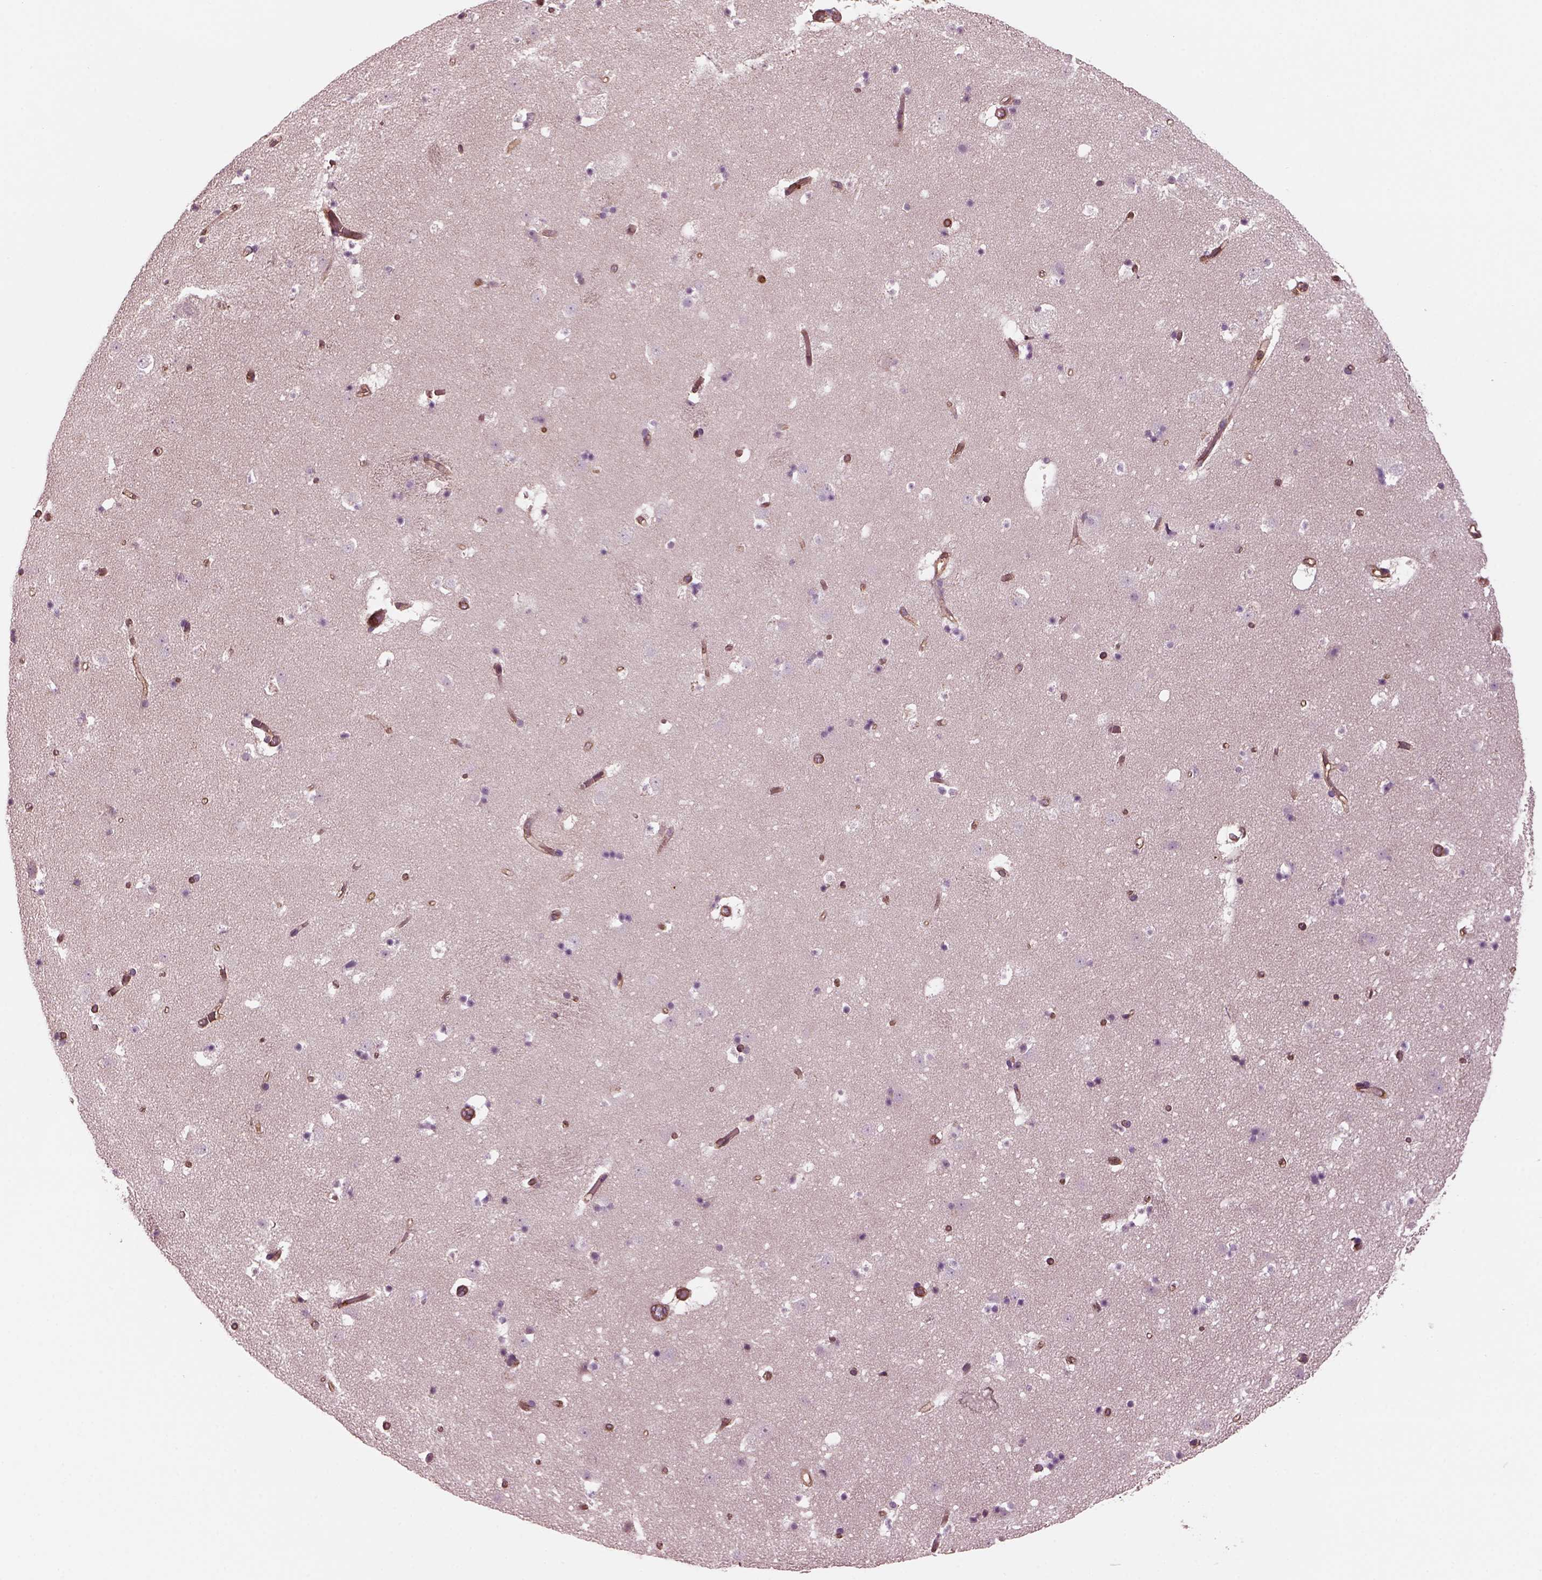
{"staining": {"intensity": "negative", "quantity": "none", "location": "none"}, "tissue": "caudate", "cell_type": "Glial cells", "image_type": "normal", "snomed": [{"axis": "morphology", "description": "Normal tissue, NOS"}, {"axis": "topography", "description": "Lateral ventricle wall"}], "caption": "Glial cells show no significant protein staining in unremarkable caudate. The staining is performed using DAB (3,3'-diaminobenzidine) brown chromogen with nuclei counter-stained in using hematoxylin.", "gene": "MYL1", "patient": {"sex": "female", "age": 42}}